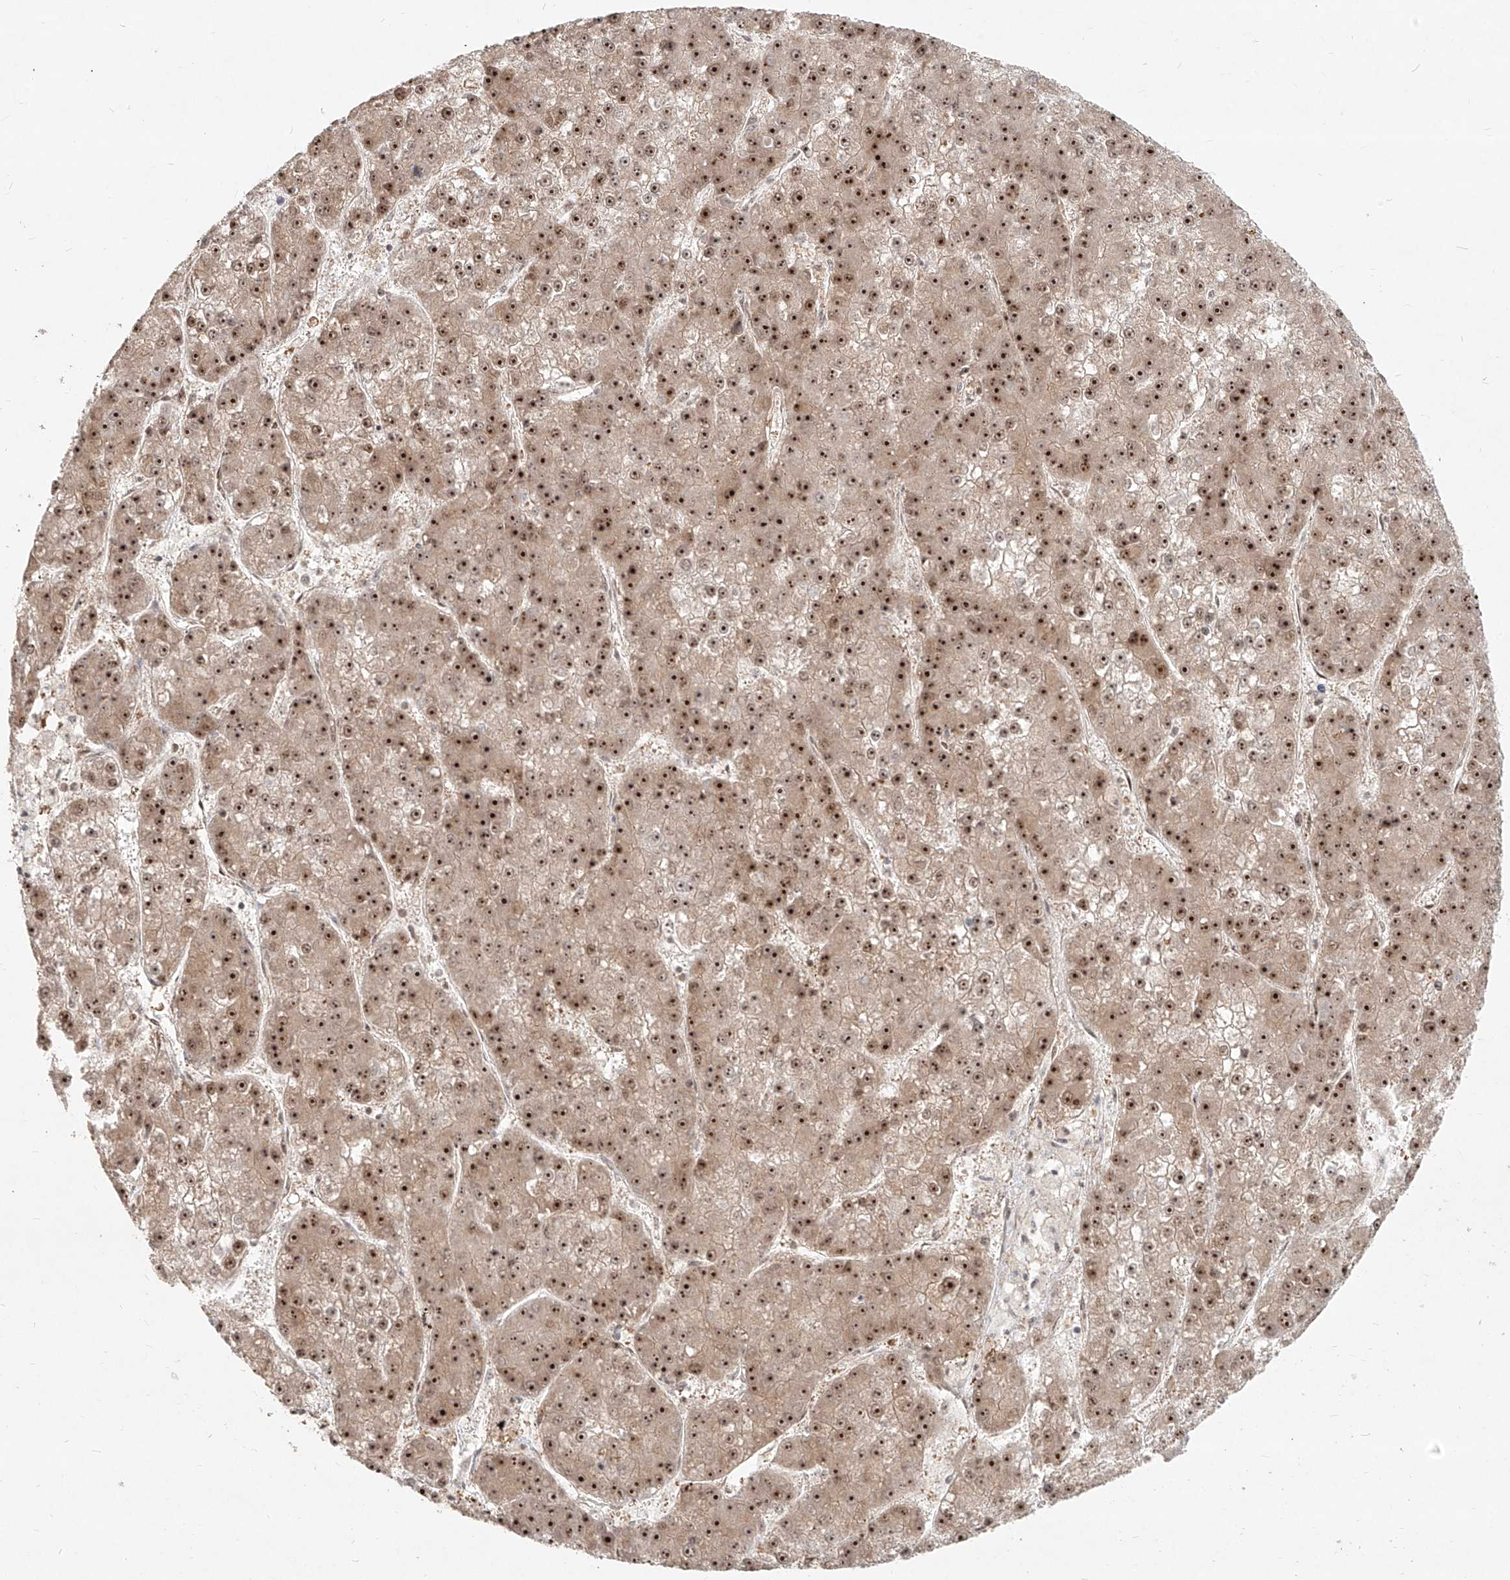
{"staining": {"intensity": "strong", "quantity": ">75%", "location": "nuclear"}, "tissue": "liver cancer", "cell_type": "Tumor cells", "image_type": "cancer", "snomed": [{"axis": "morphology", "description": "Carcinoma, Hepatocellular, NOS"}, {"axis": "topography", "description": "Liver"}], "caption": "Strong nuclear protein expression is seen in about >75% of tumor cells in liver cancer.", "gene": "BYSL", "patient": {"sex": "female", "age": 73}}